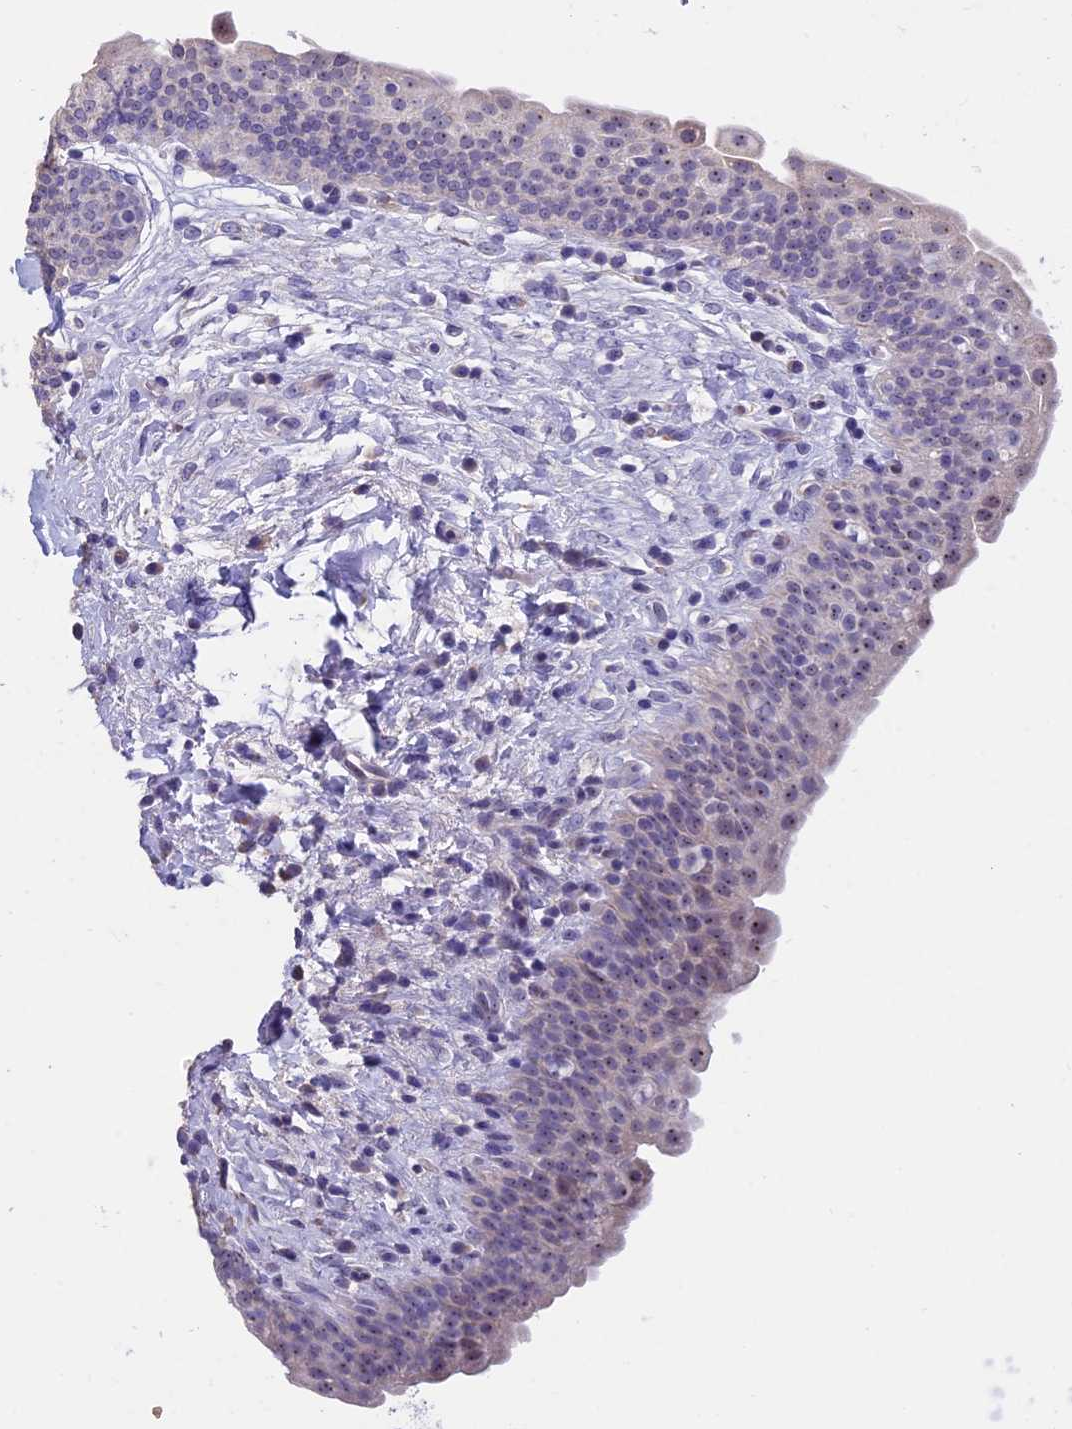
{"staining": {"intensity": "weak", "quantity": "25%-75%", "location": "nuclear"}, "tissue": "urinary bladder", "cell_type": "Urothelial cells", "image_type": "normal", "snomed": [{"axis": "morphology", "description": "Normal tissue, NOS"}, {"axis": "topography", "description": "Urinary bladder"}], "caption": "Immunohistochemistry photomicrograph of normal urinary bladder: urinary bladder stained using immunohistochemistry displays low levels of weak protein expression localized specifically in the nuclear of urothelial cells, appearing as a nuclear brown color.", "gene": "KNOP1", "patient": {"sex": "male", "age": 83}}